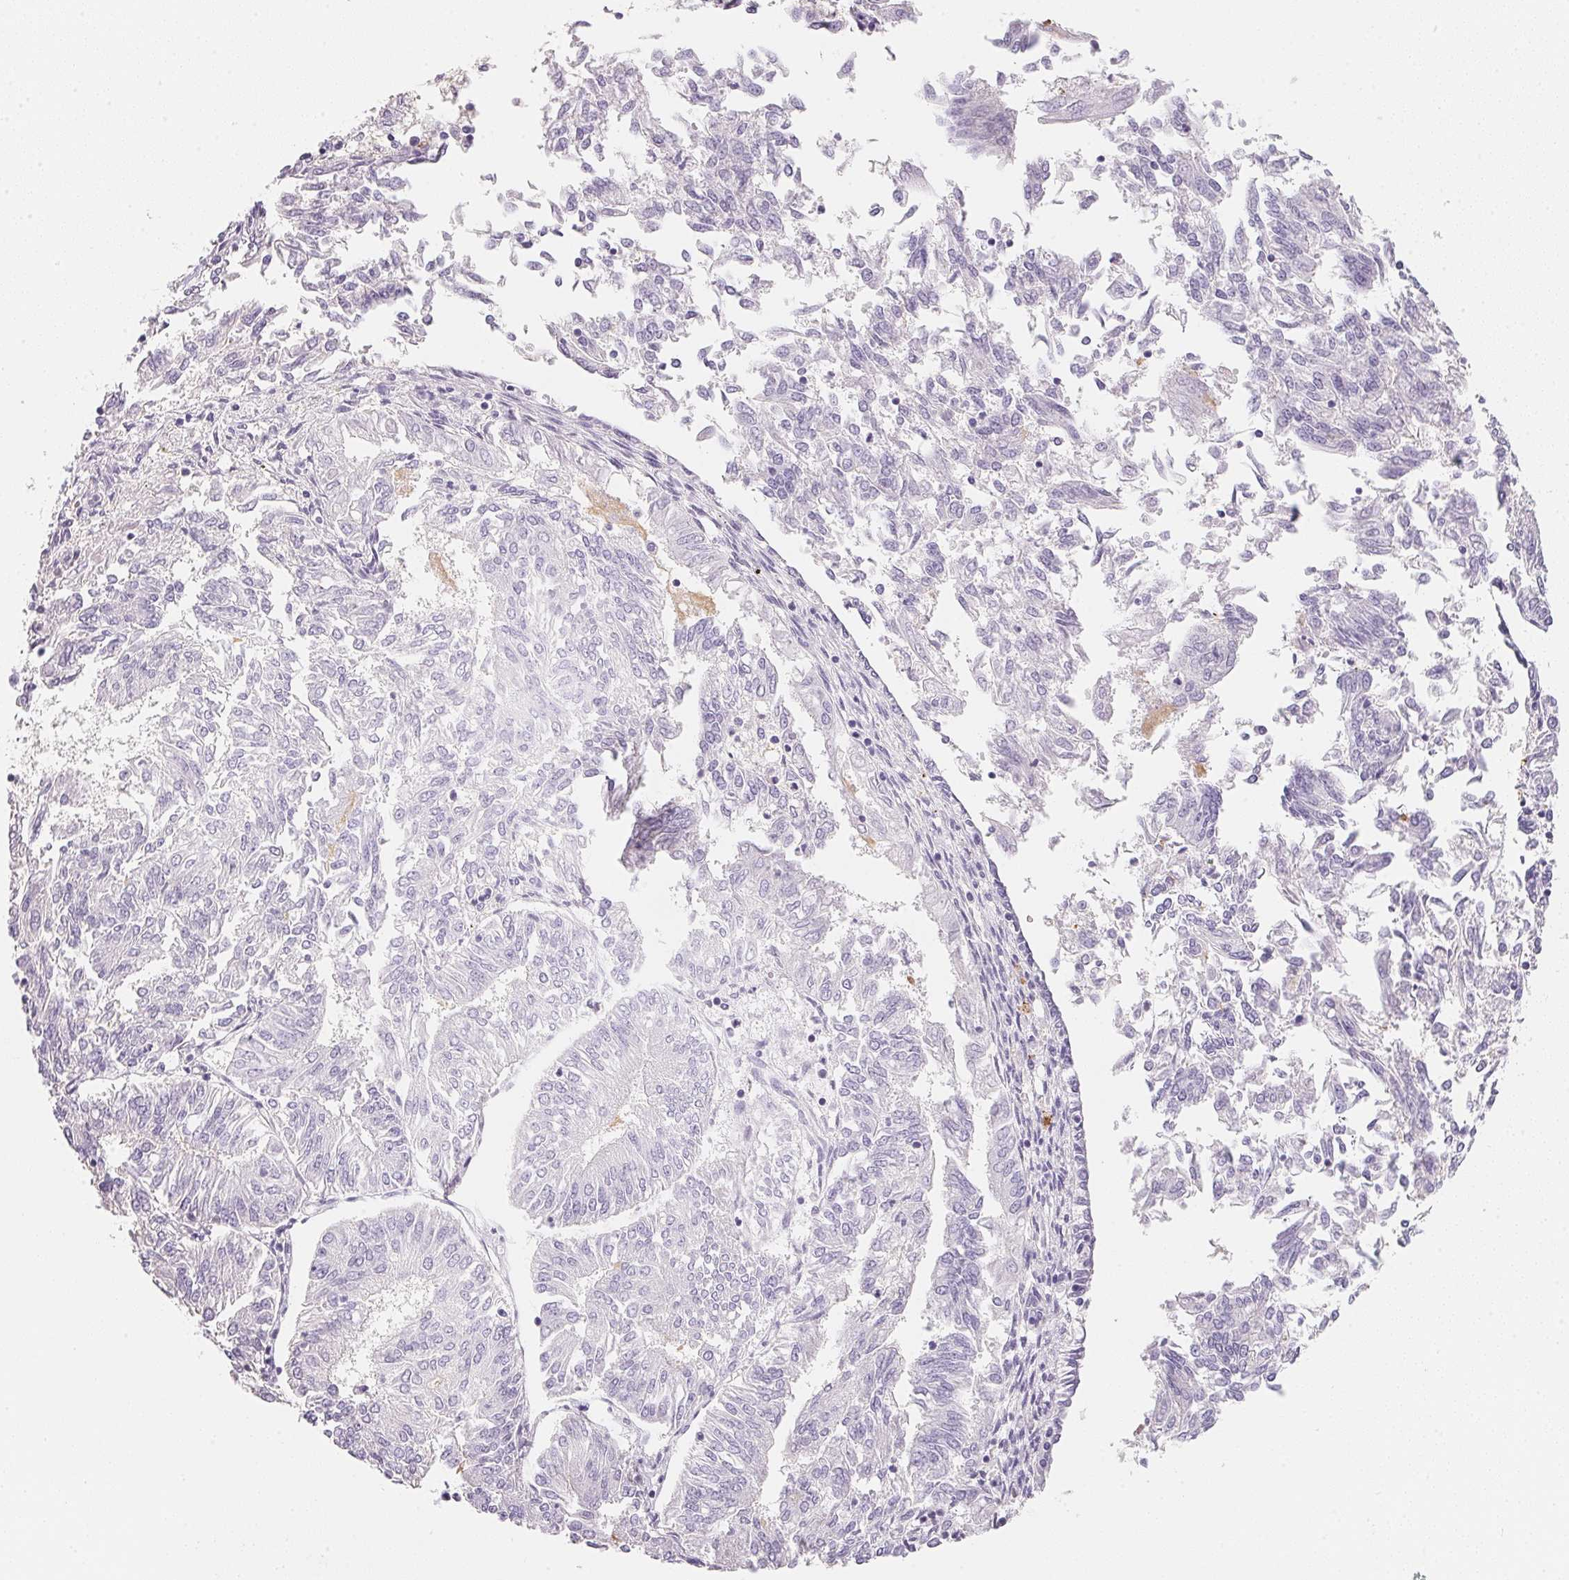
{"staining": {"intensity": "negative", "quantity": "none", "location": "none"}, "tissue": "endometrial cancer", "cell_type": "Tumor cells", "image_type": "cancer", "snomed": [{"axis": "morphology", "description": "Adenocarcinoma, NOS"}, {"axis": "topography", "description": "Endometrium"}], "caption": "This micrograph is of endometrial cancer (adenocarcinoma) stained with immunohistochemistry (IHC) to label a protein in brown with the nuclei are counter-stained blue. There is no expression in tumor cells.", "gene": "ACP3", "patient": {"sex": "female", "age": 58}}